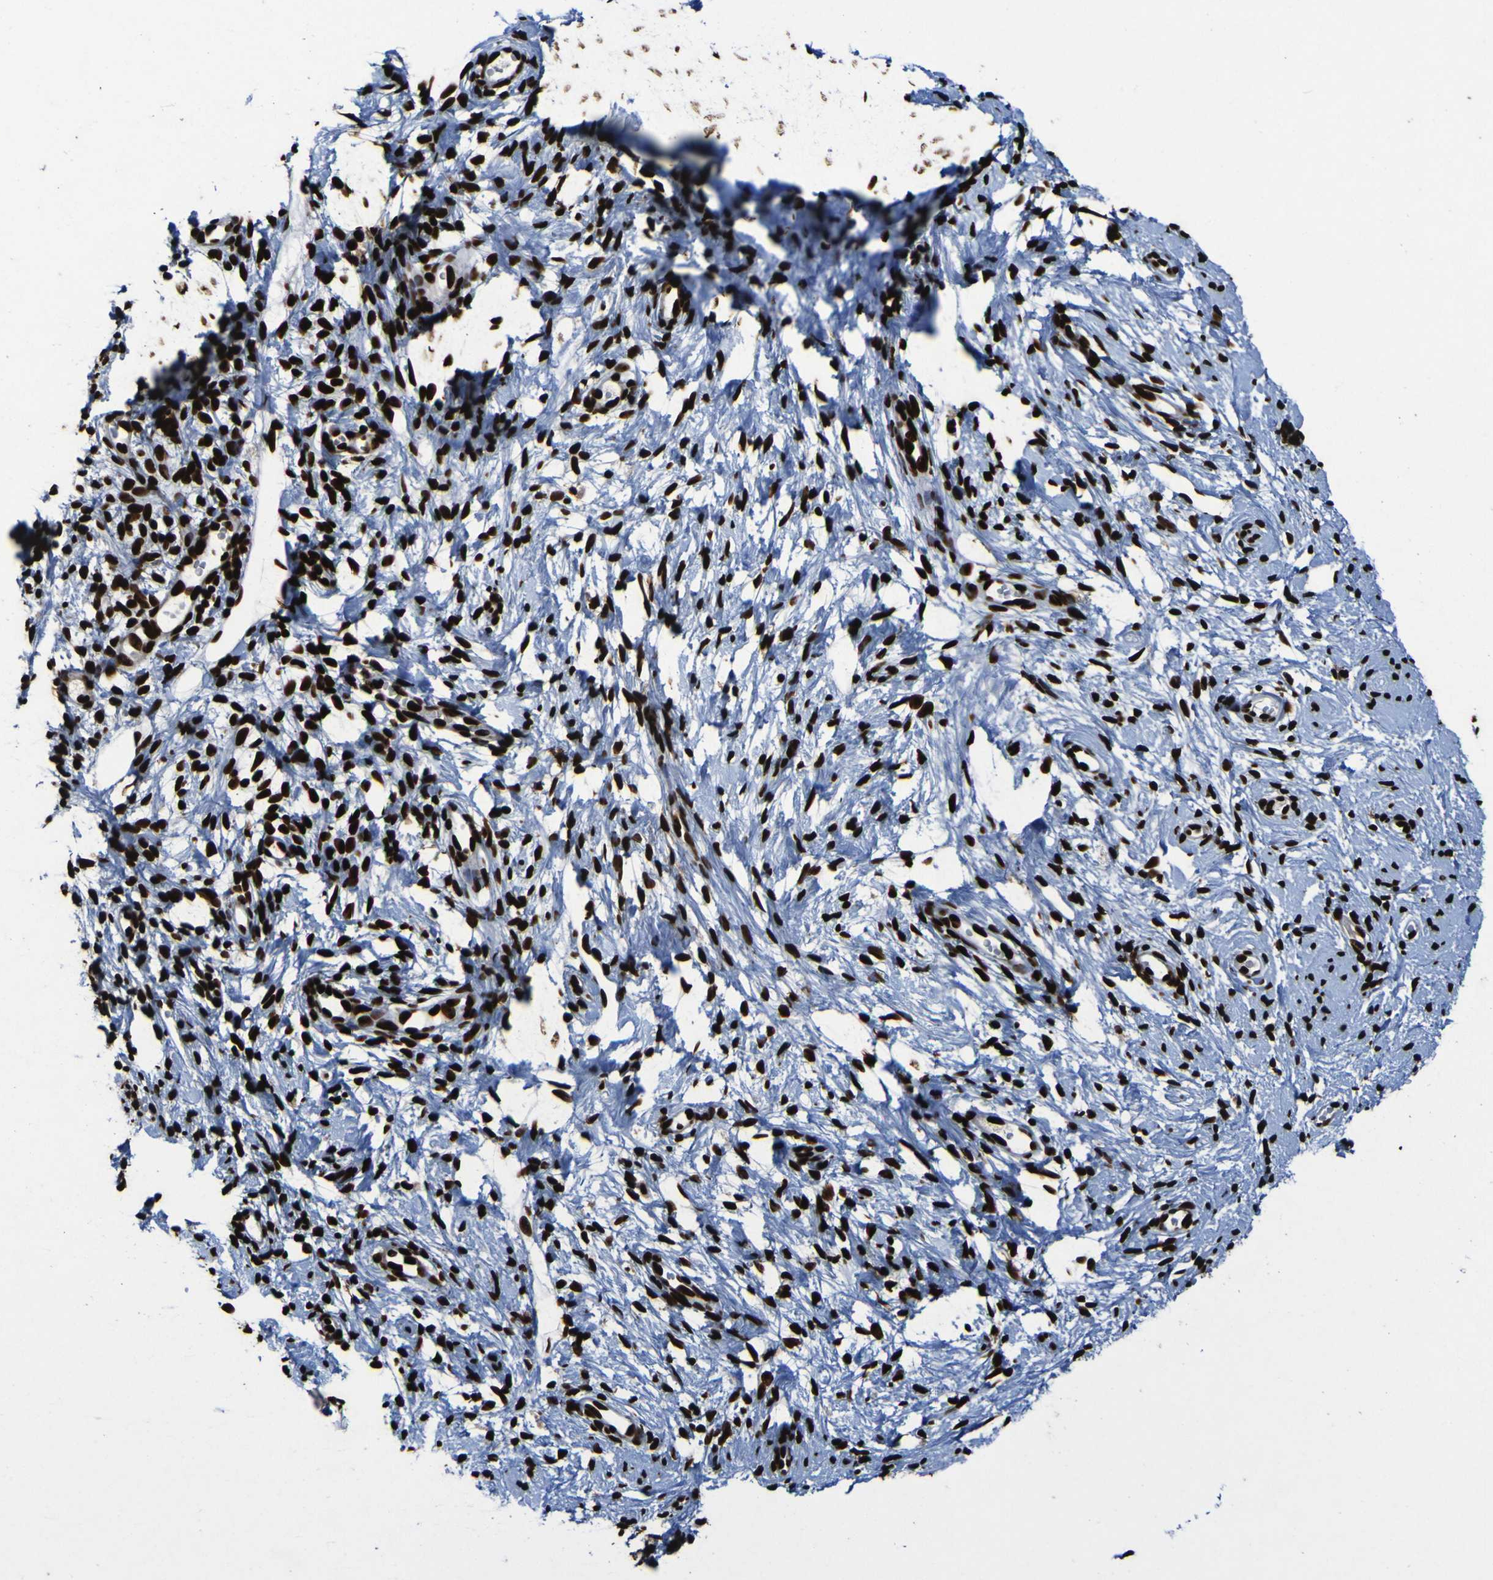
{"staining": {"intensity": "strong", "quantity": ">75%", "location": "nuclear"}, "tissue": "cervix", "cell_type": "Squamous epithelial cells", "image_type": "normal", "snomed": [{"axis": "morphology", "description": "Normal tissue, NOS"}, {"axis": "topography", "description": "Cervix"}], "caption": "Brown immunohistochemical staining in normal human cervix exhibits strong nuclear staining in about >75% of squamous epithelial cells. The staining was performed using DAB to visualize the protein expression in brown, while the nuclei were stained in blue with hematoxylin (Magnification: 20x).", "gene": "NPM1", "patient": {"sex": "female", "age": 65}}